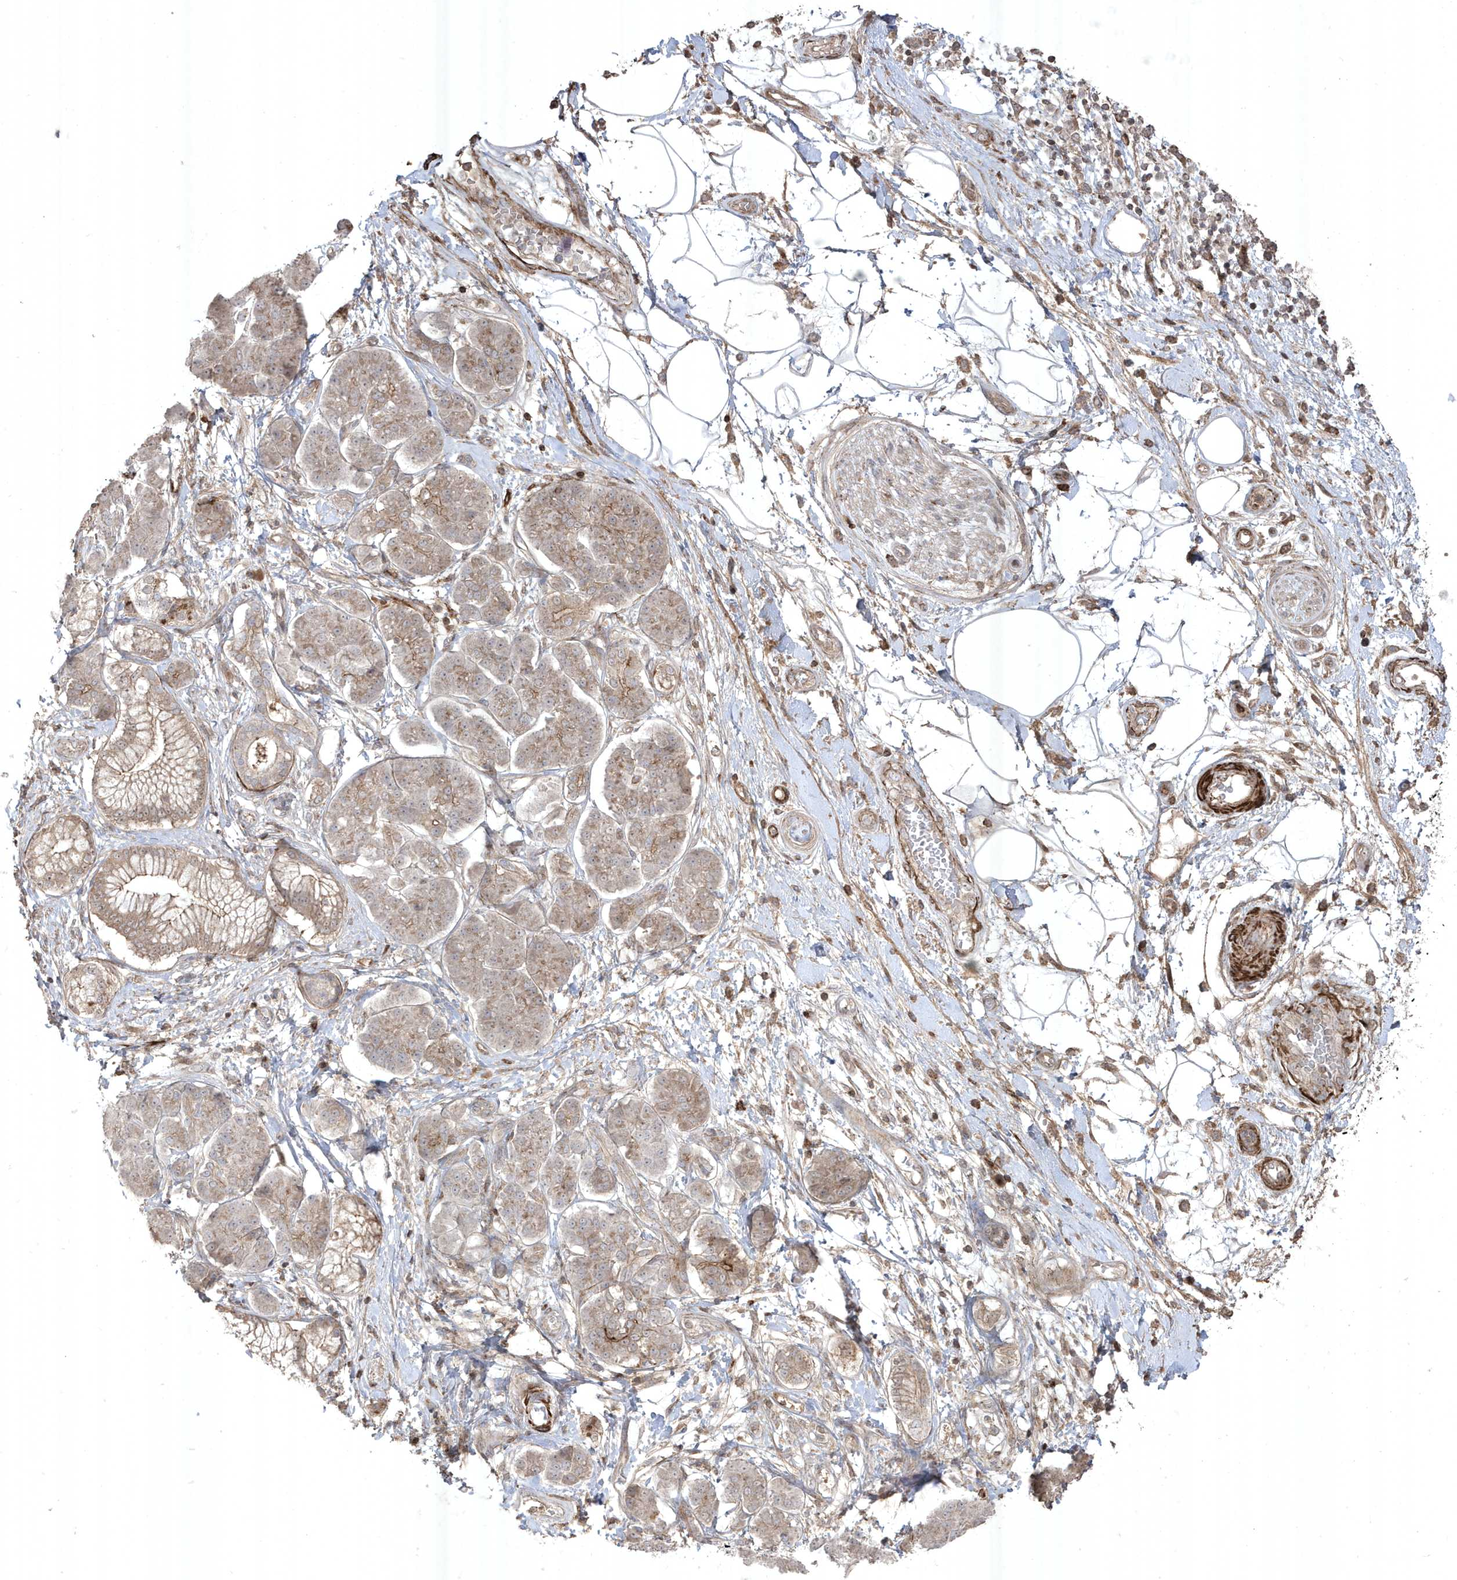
{"staining": {"intensity": "moderate", "quantity": "<25%", "location": "cytoplasmic/membranous"}, "tissue": "pancreatic cancer", "cell_type": "Tumor cells", "image_type": "cancer", "snomed": [{"axis": "morphology", "description": "Adenocarcinoma, NOS"}, {"axis": "topography", "description": "Pancreas"}], "caption": "Brown immunohistochemical staining in pancreatic cancer shows moderate cytoplasmic/membranous staining in about <25% of tumor cells. The staining is performed using DAB brown chromogen to label protein expression. The nuclei are counter-stained blue using hematoxylin.", "gene": "CETN3", "patient": {"sex": "female", "age": 73}}